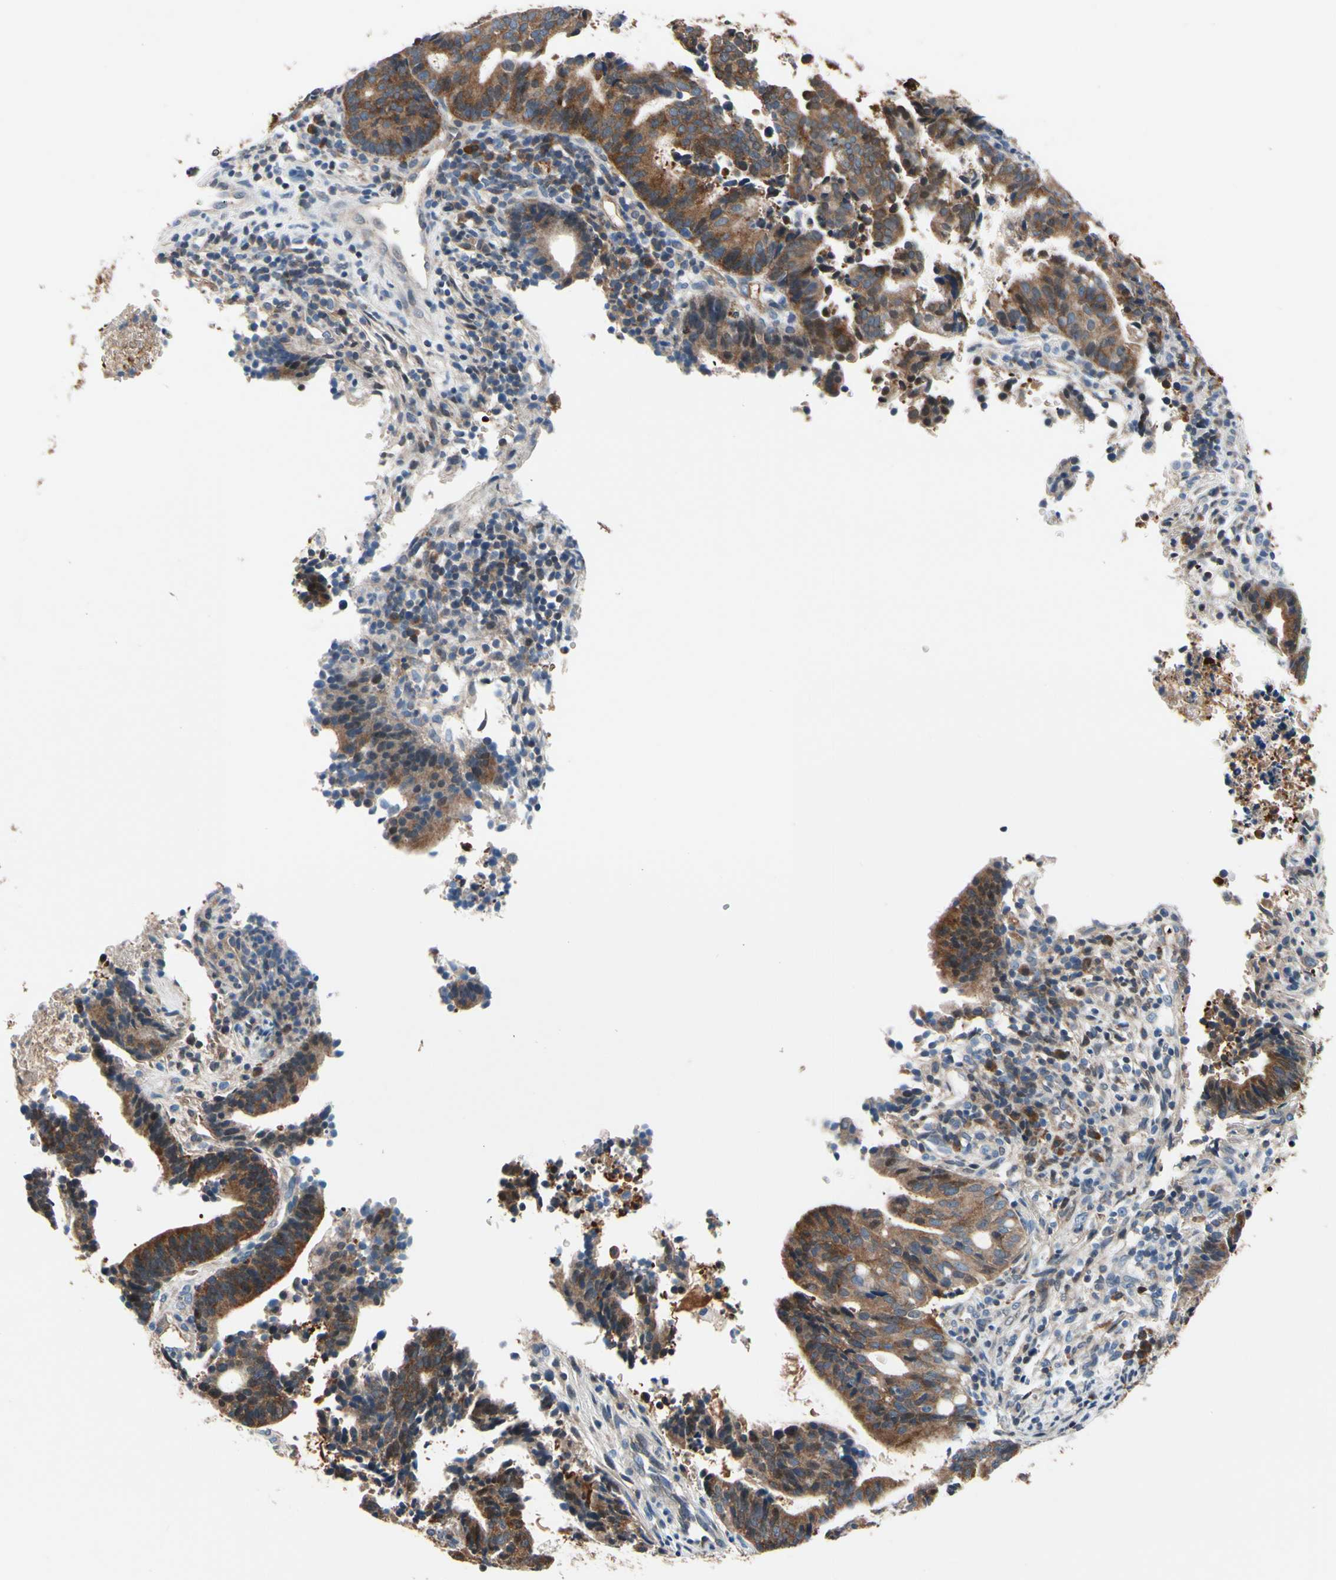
{"staining": {"intensity": "moderate", "quantity": ">75%", "location": "cytoplasmic/membranous"}, "tissue": "endometrial cancer", "cell_type": "Tumor cells", "image_type": "cancer", "snomed": [{"axis": "morphology", "description": "Adenocarcinoma, NOS"}, {"axis": "topography", "description": "Uterus"}], "caption": "Tumor cells show medium levels of moderate cytoplasmic/membranous expression in about >75% of cells in endometrial adenocarcinoma. (DAB = brown stain, brightfield microscopy at high magnification).", "gene": "PRDX2", "patient": {"sex": "female", "age": 83}}